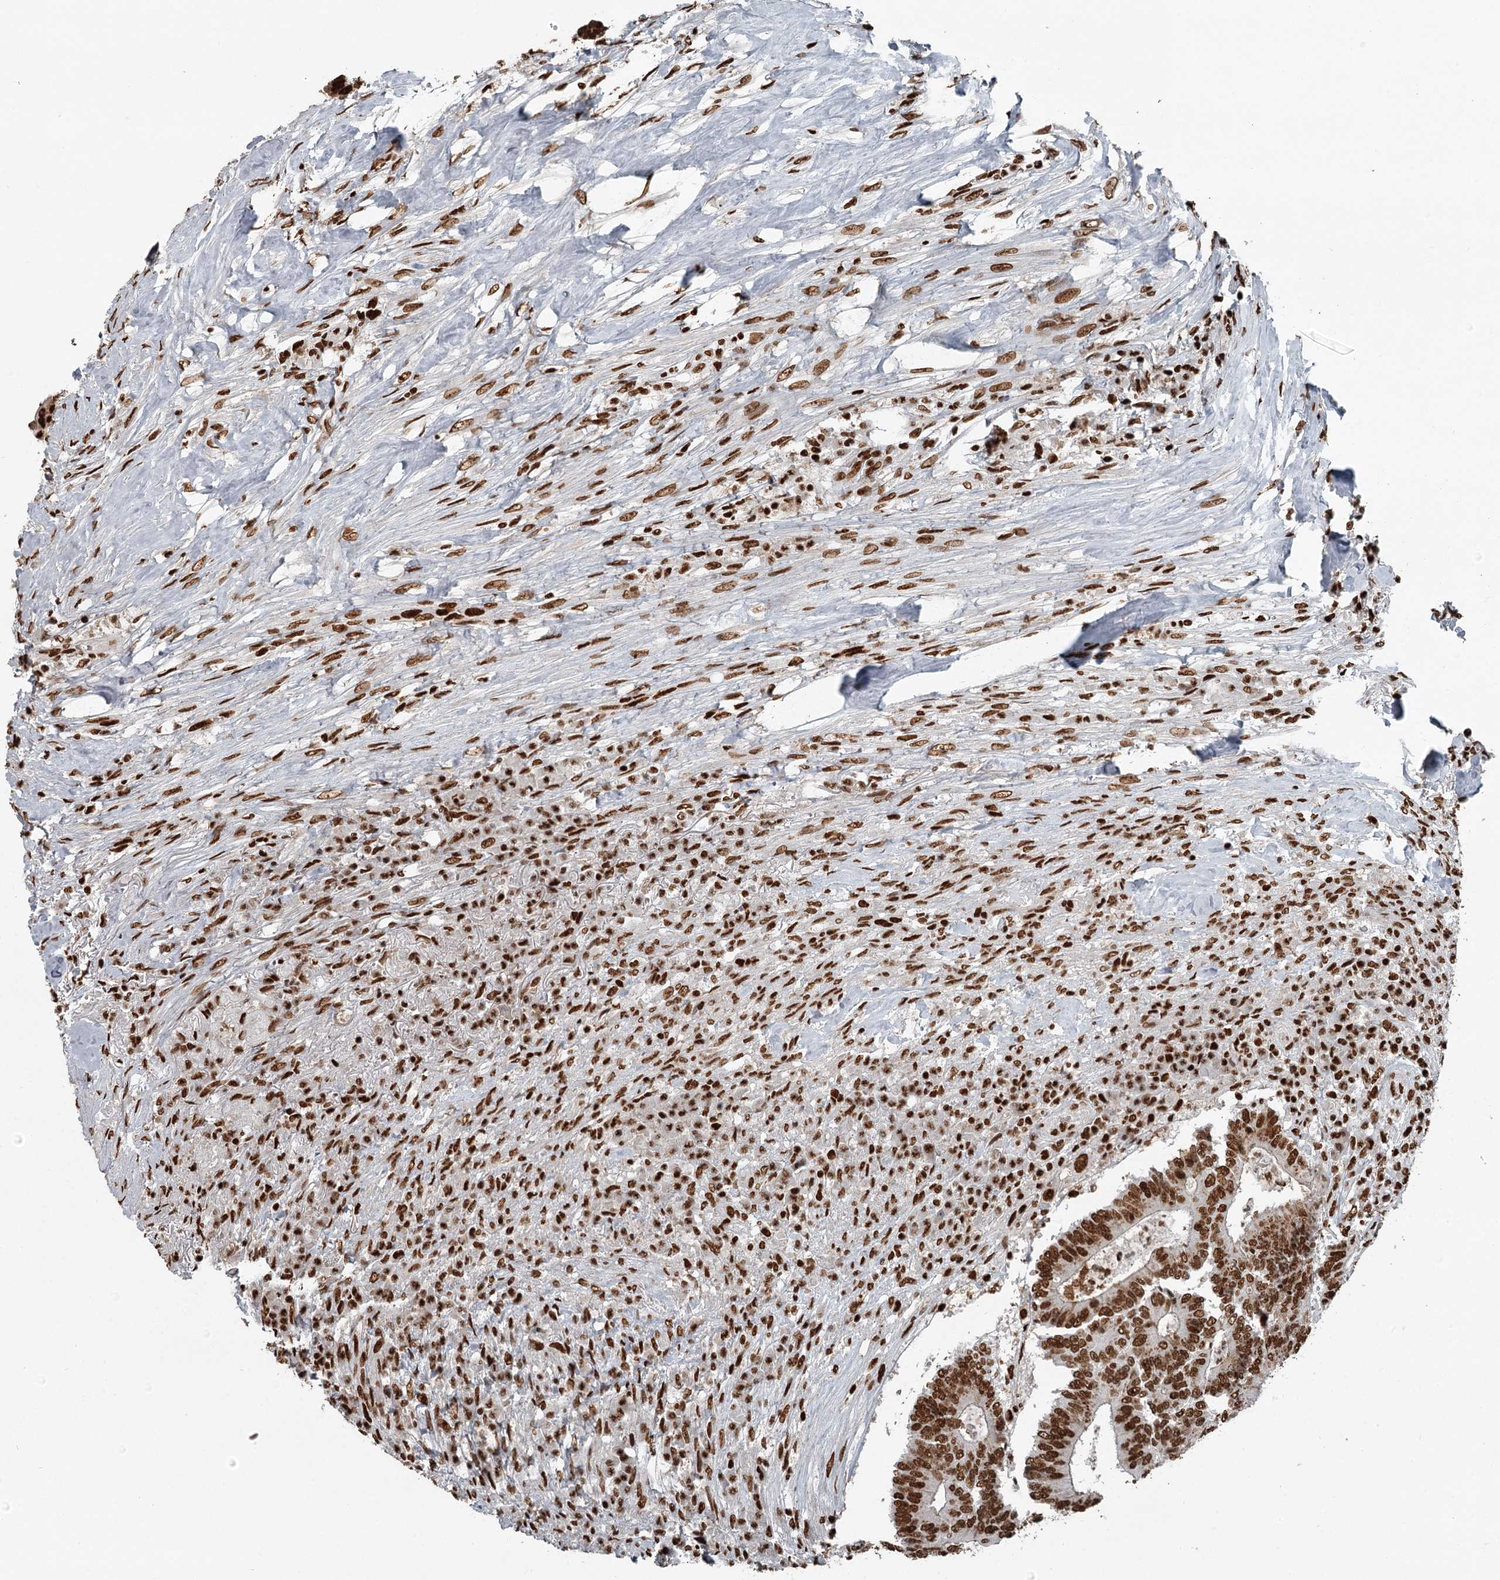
{"staining": {"intensity": "strong", "quantity": ">75%", "location": "nuclear"}, "tissue": "colorectal cancer", "cell_type": "Tumor cells", "image_type": "cancer", "snomed": [{"axis": "morphology", "description": "Adenocarcinoma, NOS"}, {"axis": "topography", "description": "Colon"}], "caption": "A brown stain labels strong nuclear staining of a protein in colorectal adenocarcinoma tumor cells.", "gene": "RBBP7", "patient": {"sex": "male", "age": 83}}